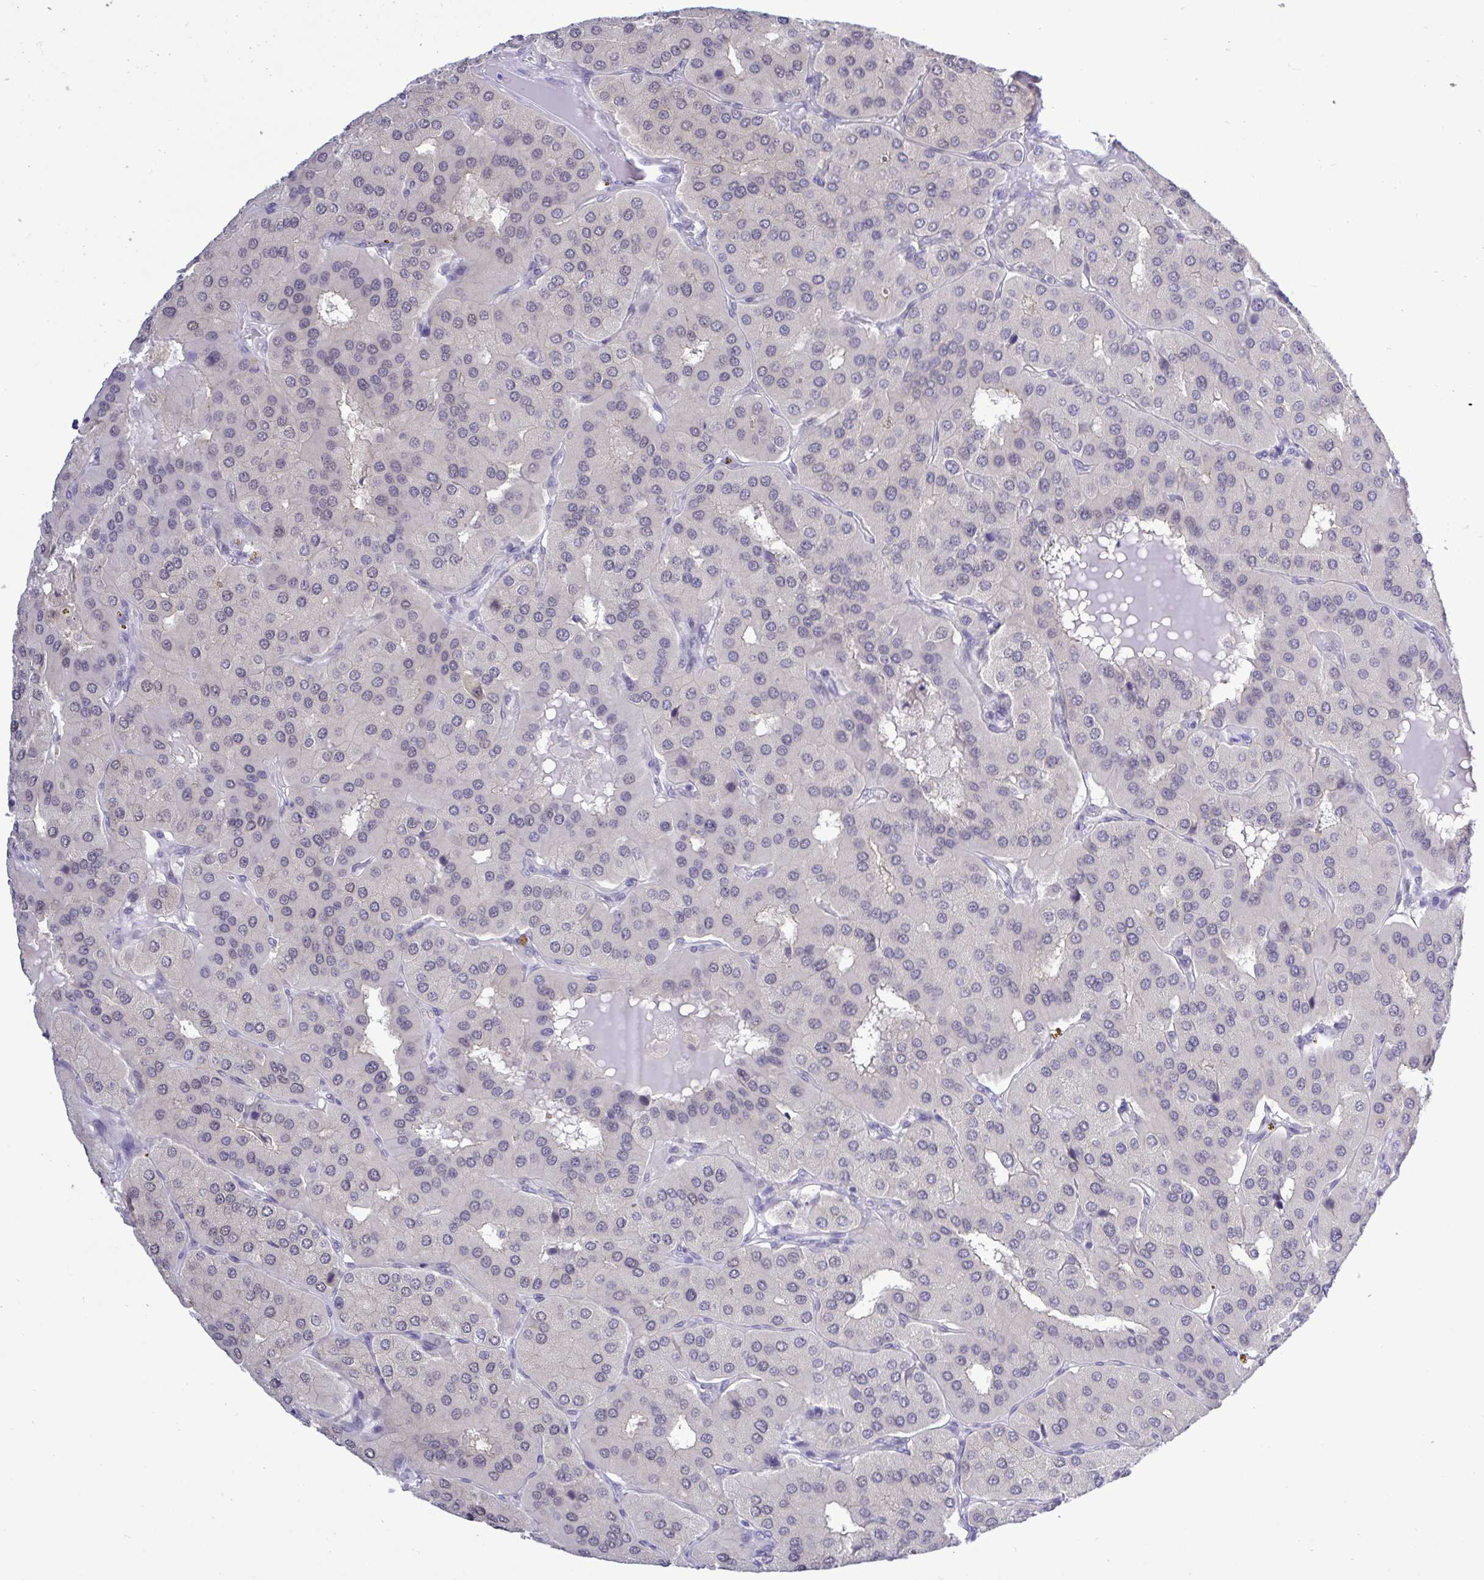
{"staining": {"intensity": "negative", "quantity": "none", "location": "none"}, "tissue": "parathyroid gland", "cell_type": "Glandular cells", "image_type": "normal", "snomed": [{"axis": "morphology", "description": "Normal tissue, NOS"}, {"axis": "morphology", "description": "Adenoma, NOS"}, {"axis": "topography", "description": "Parathyroid gland"}], "caption": "Immunohistochemistry of benign human parathyroid gland reveals no expression in glandular cells.", "gene": "ZNF444", "patient": {"sex": "female", "age": 86}}